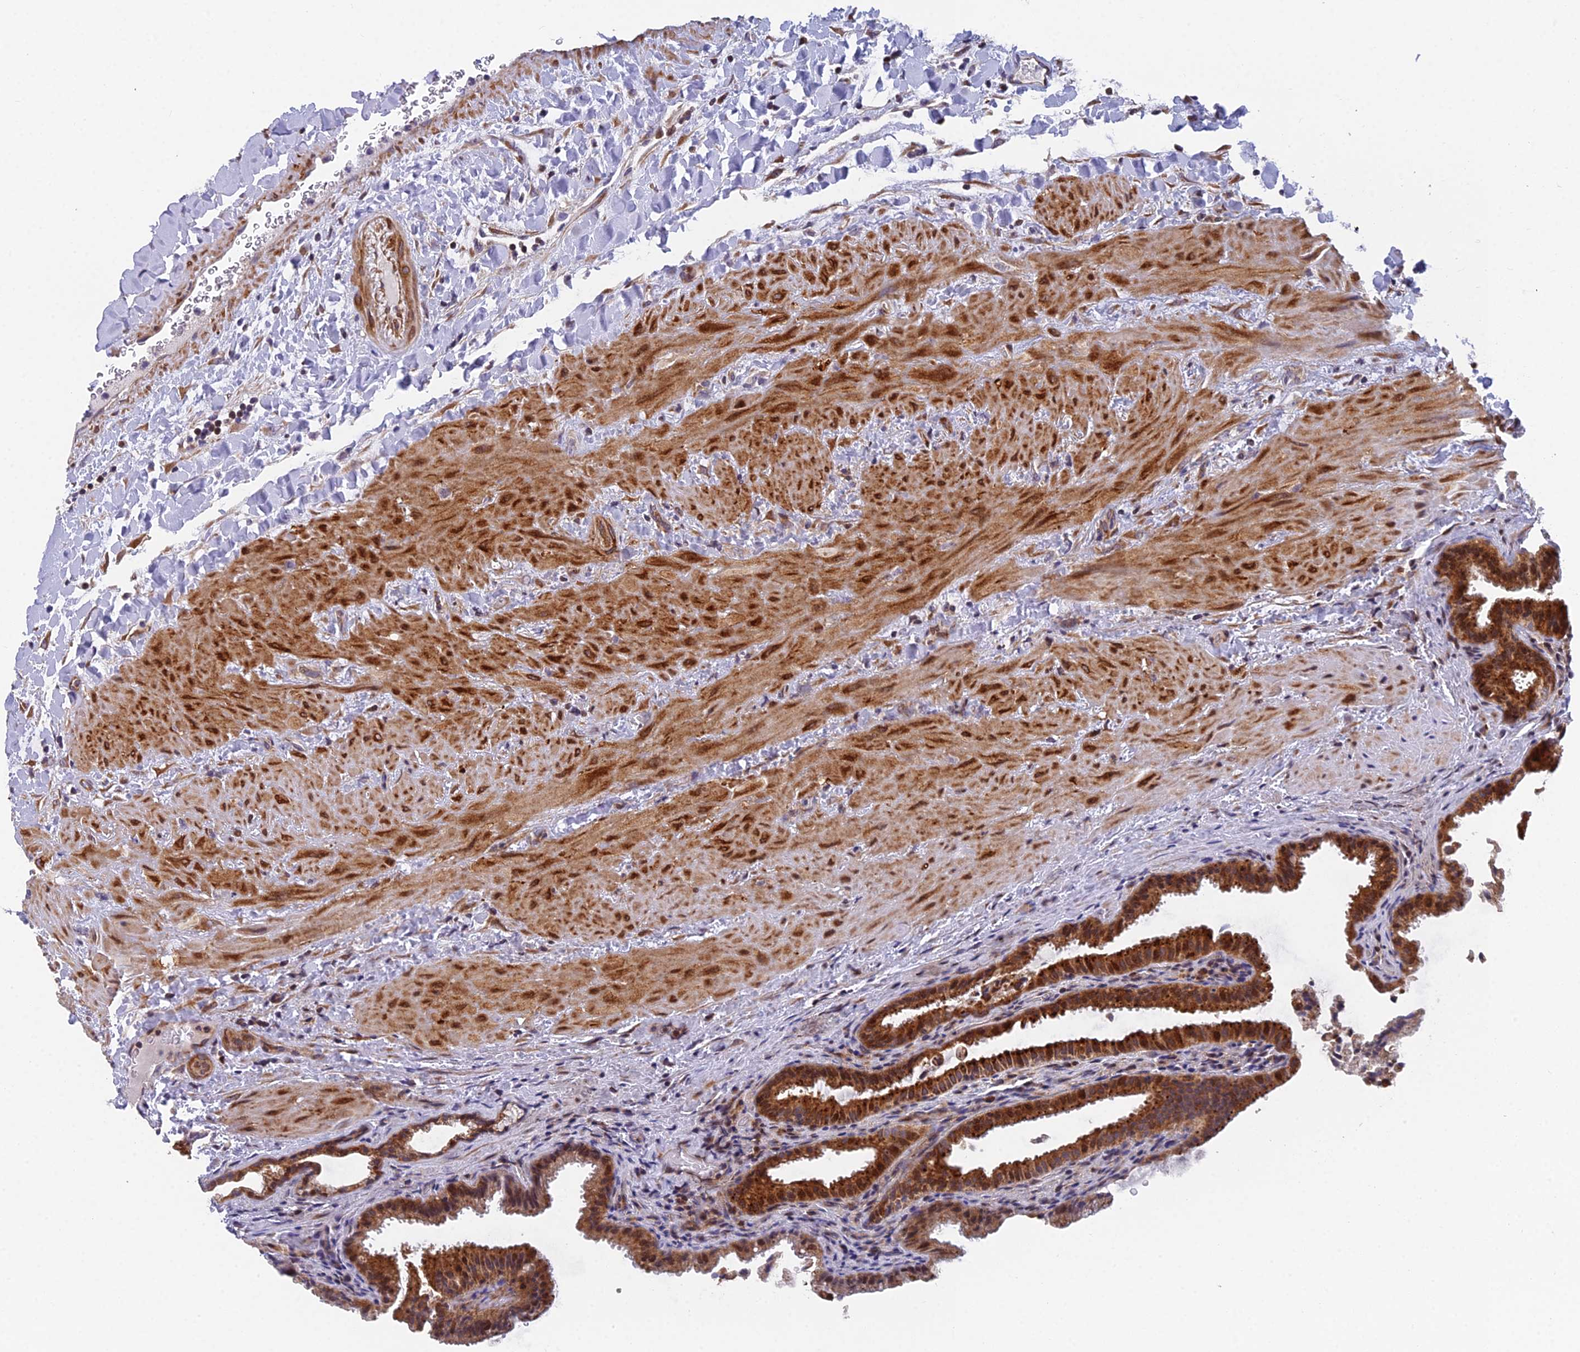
{"staining": {"intensity": "strong", "quantity": ">75%", "location": "cytoplasmic/membranous"}, "tissue": "gallbladder", "cell_type": "Glandular cells", "image_type": "normal", "snomed": [{"axis": "morphology", "description": "Normal tissue, NOS"}, {"axis": "topography", "description": "Gallbladder"}], "caption": "Immunohistochemical staining of benign human gallbladder demonstrates strong cytoplasmic/membranous protein expression in about >75% of glandular cells. The protein is stained brown, and the nuclei are stained in blue (DAB IHC with brightfield microscopy, high magnification).", "gene": "RAB28", "patient": {"sex": "male", "age": 24}}